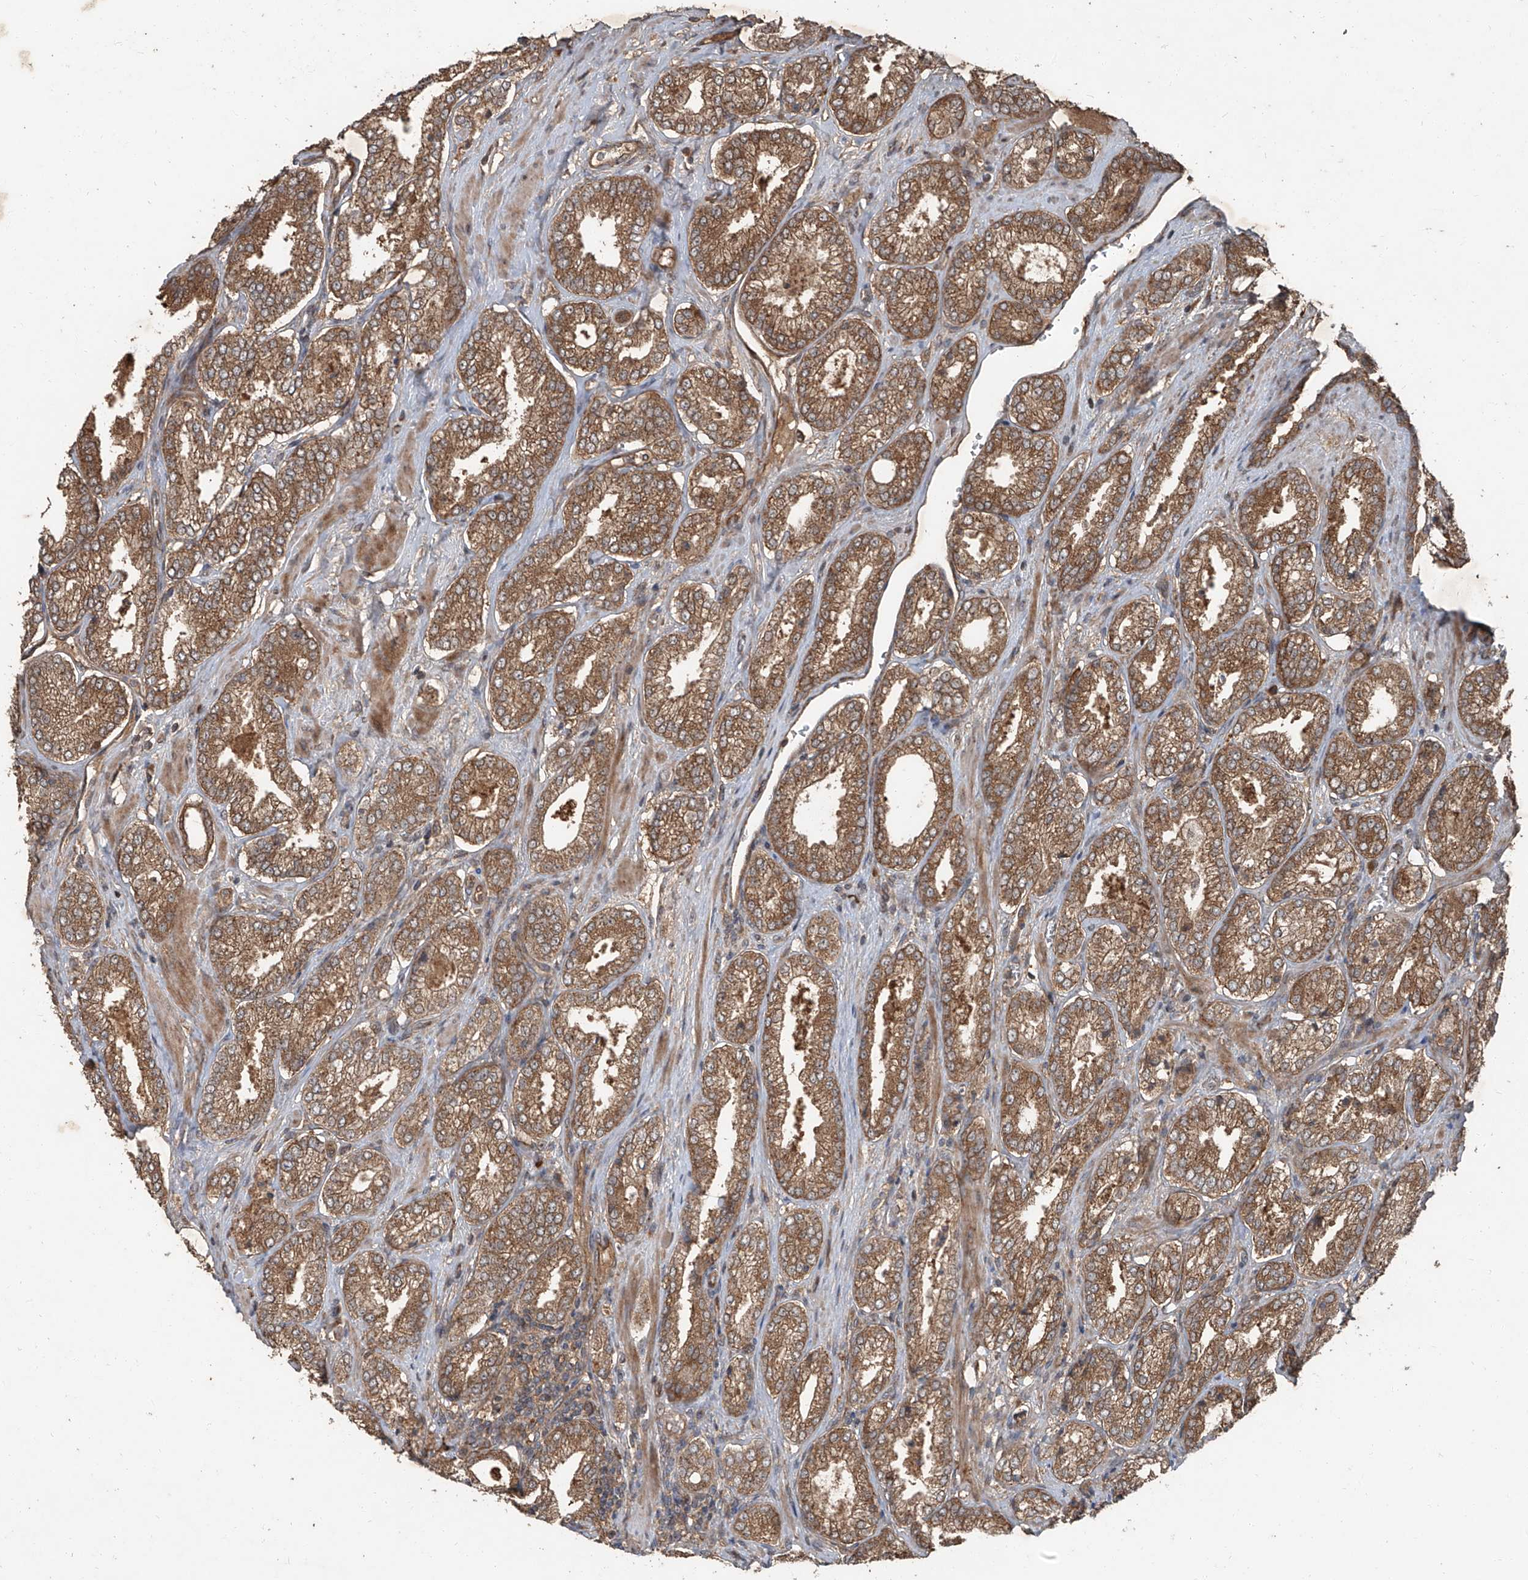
{"staining": {"intensity": "strong", "quantity": ">75%", "location": "cytoplasmic/membranous"}, "tissue": "prostate cancer", "cell_type": "Tumor cells", "image_type": "cancer", "snomed": [{"axis": "morphology", "description": "Adenocarcinoma, Low grade"}, {"axis": "topography", "description": "Prostate"}], "caption": "Low-grade adenocarcinoma (prostate) stained with DAB immunohistochemistry shows high levels of strong cytoplasmic/membranous positivity in about >75% of tumor cells.", "gene": "CCN1", "patient": {"sex": "male", "age": 62}}